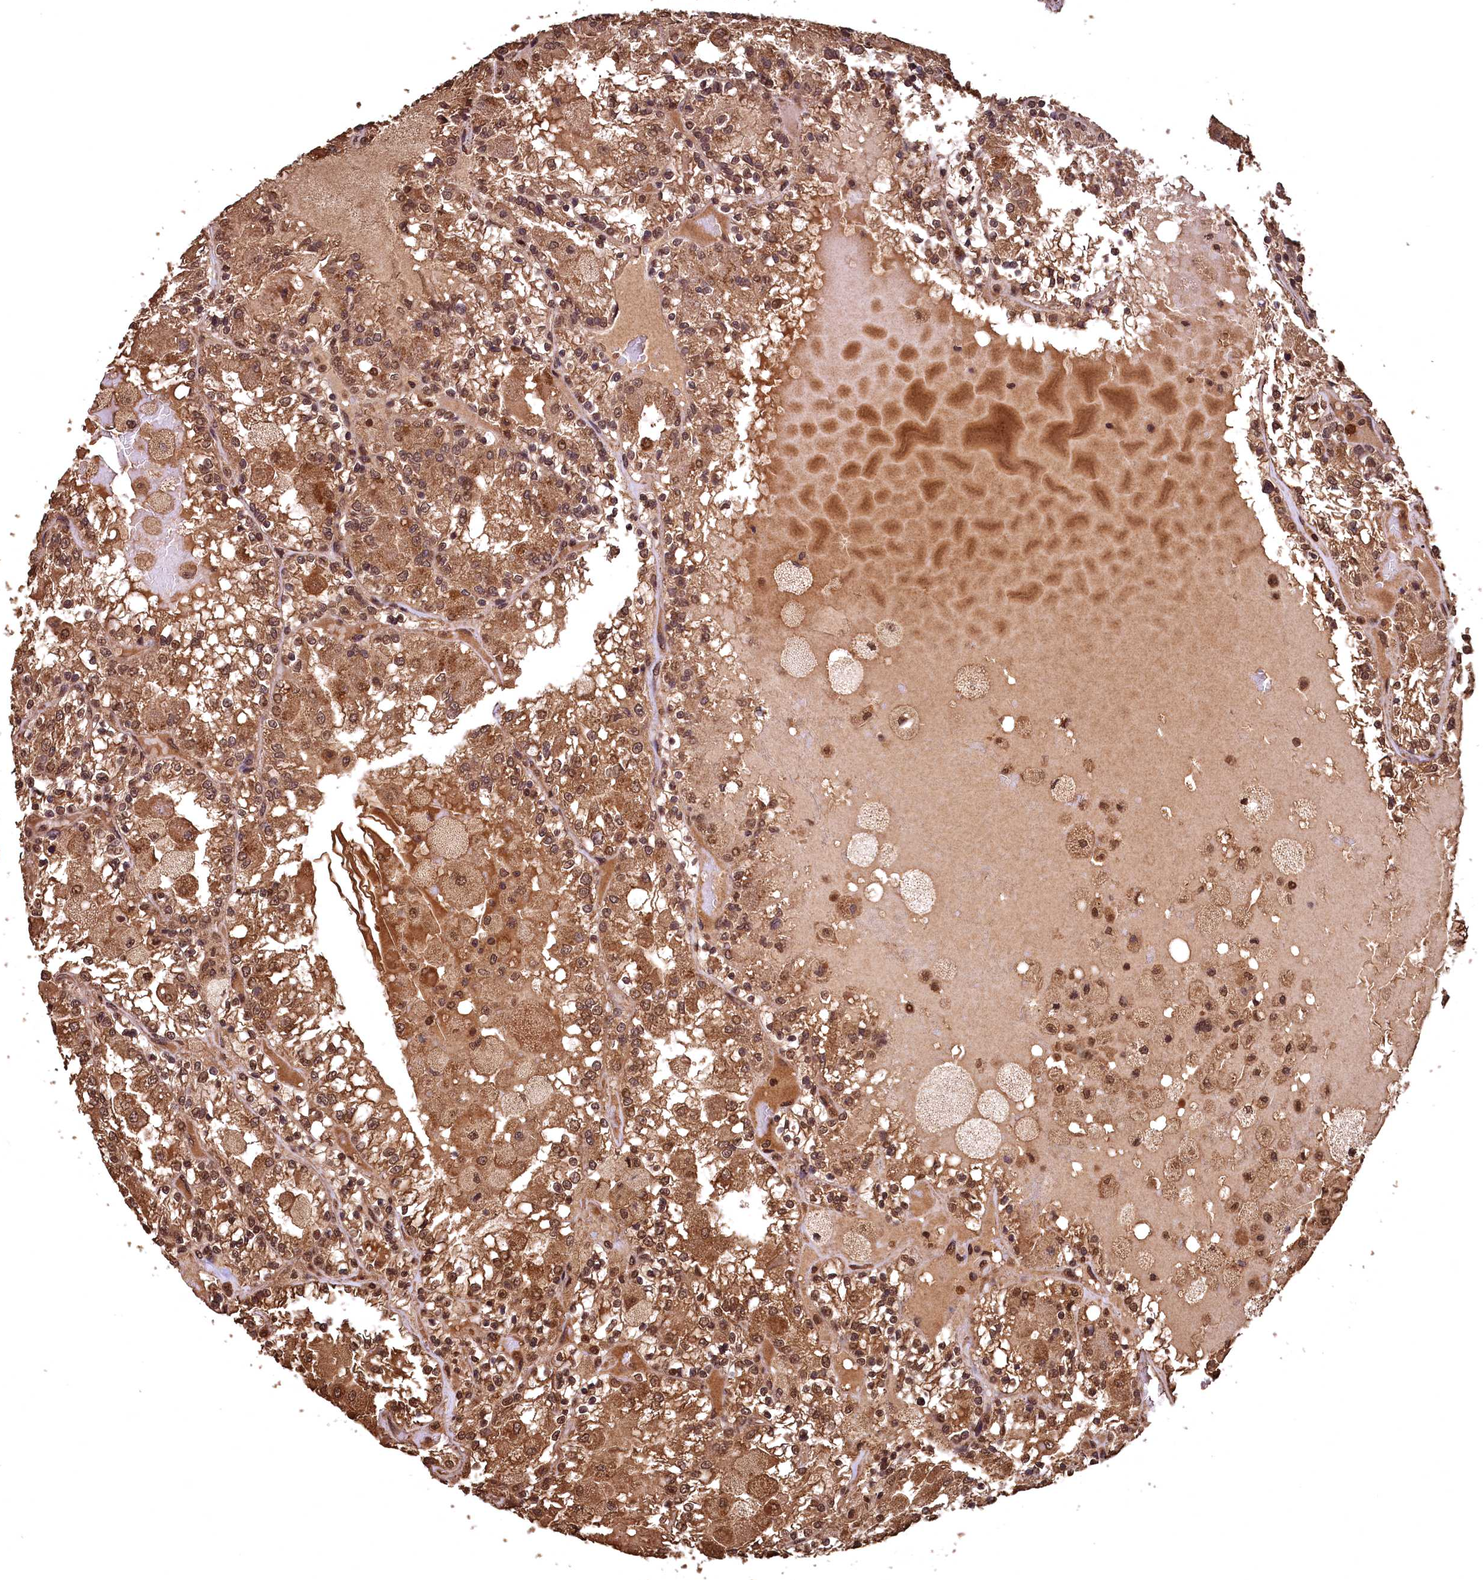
{"staining": {"intensity": "moderate", "quantity": ">75%", "location": "cytoplasmic/membranous,nuclear"}, "tissue": "renal cancer", "cell_type": "Tumor cells", "image_type": "cancer", "snomed": [{"axis": "morphology", "description": "Adenocarcinoma, NOS"}, {"axis": "topography", "description": "Kidney"}], "caption": "This photomicrograph exhibits renal cancer stained with IHC to label a protein in brown. The cytoplasmic/membranous and nuclear of tumor cells show moderate positivity for the protein. Nuclei are counter-stained blue.", "gene": "CEP57L1", "patient": {"sex": "female", "age": 56}}